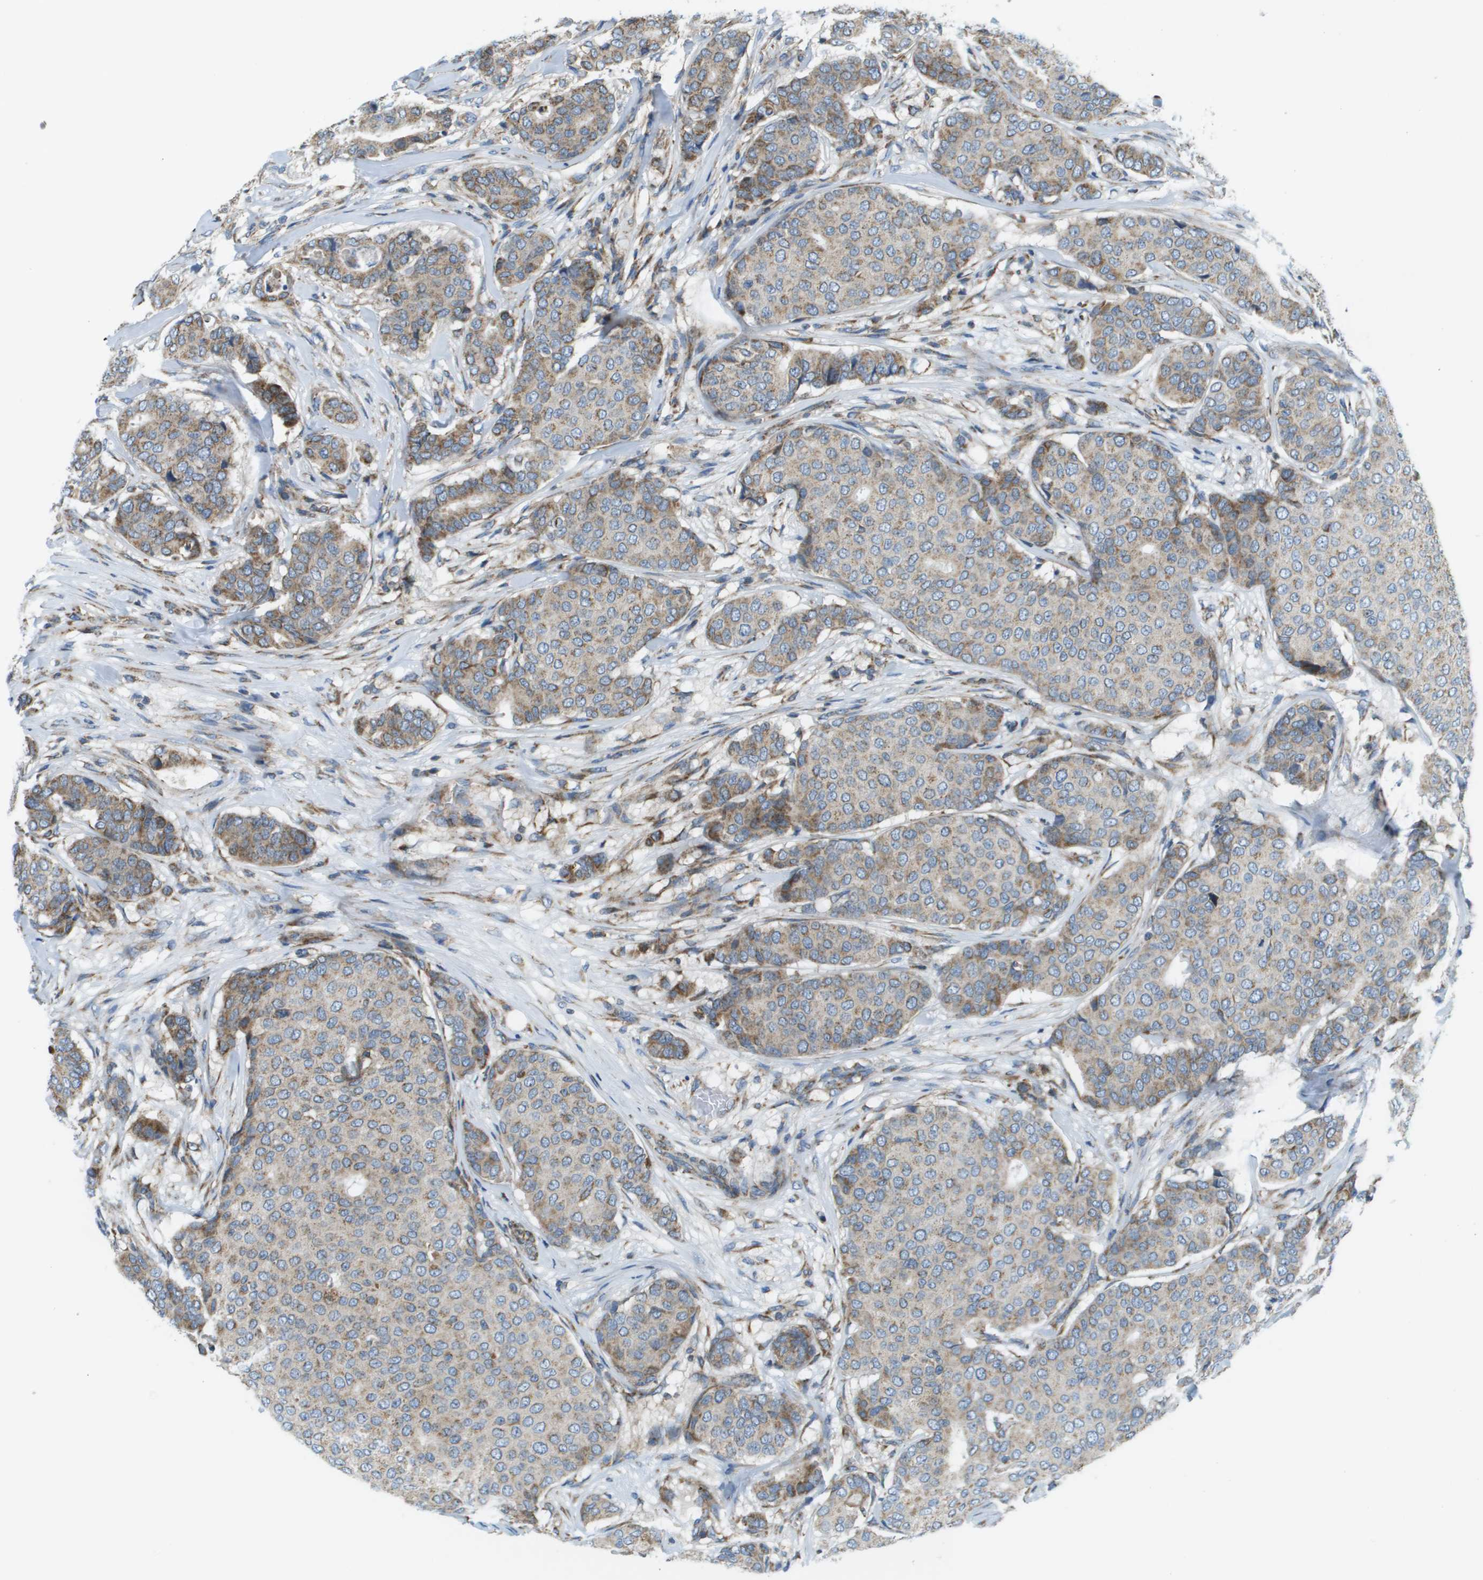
{"staining": {"intensity": "moderate", "quantity": ">75%", "location": "cytoplasmic/membranous"}, "tissue": "breast cancer", "cell_type": "Tumor cells", "image_type": "cancer", "snomed": [{"axis": "morphology", "description": "Duct carcinoma"}, {"axis": "topography", "description": "Breast"}], "caption": "High-power microscopy captured an immunohistochemistry histopathology image of breast cancer, revealing moderate cytoplasmic/membranous expression in approximately >75% of tumor cells.", "gene": "TAOK3", "patient": {"sex": "female", "age": 75}}